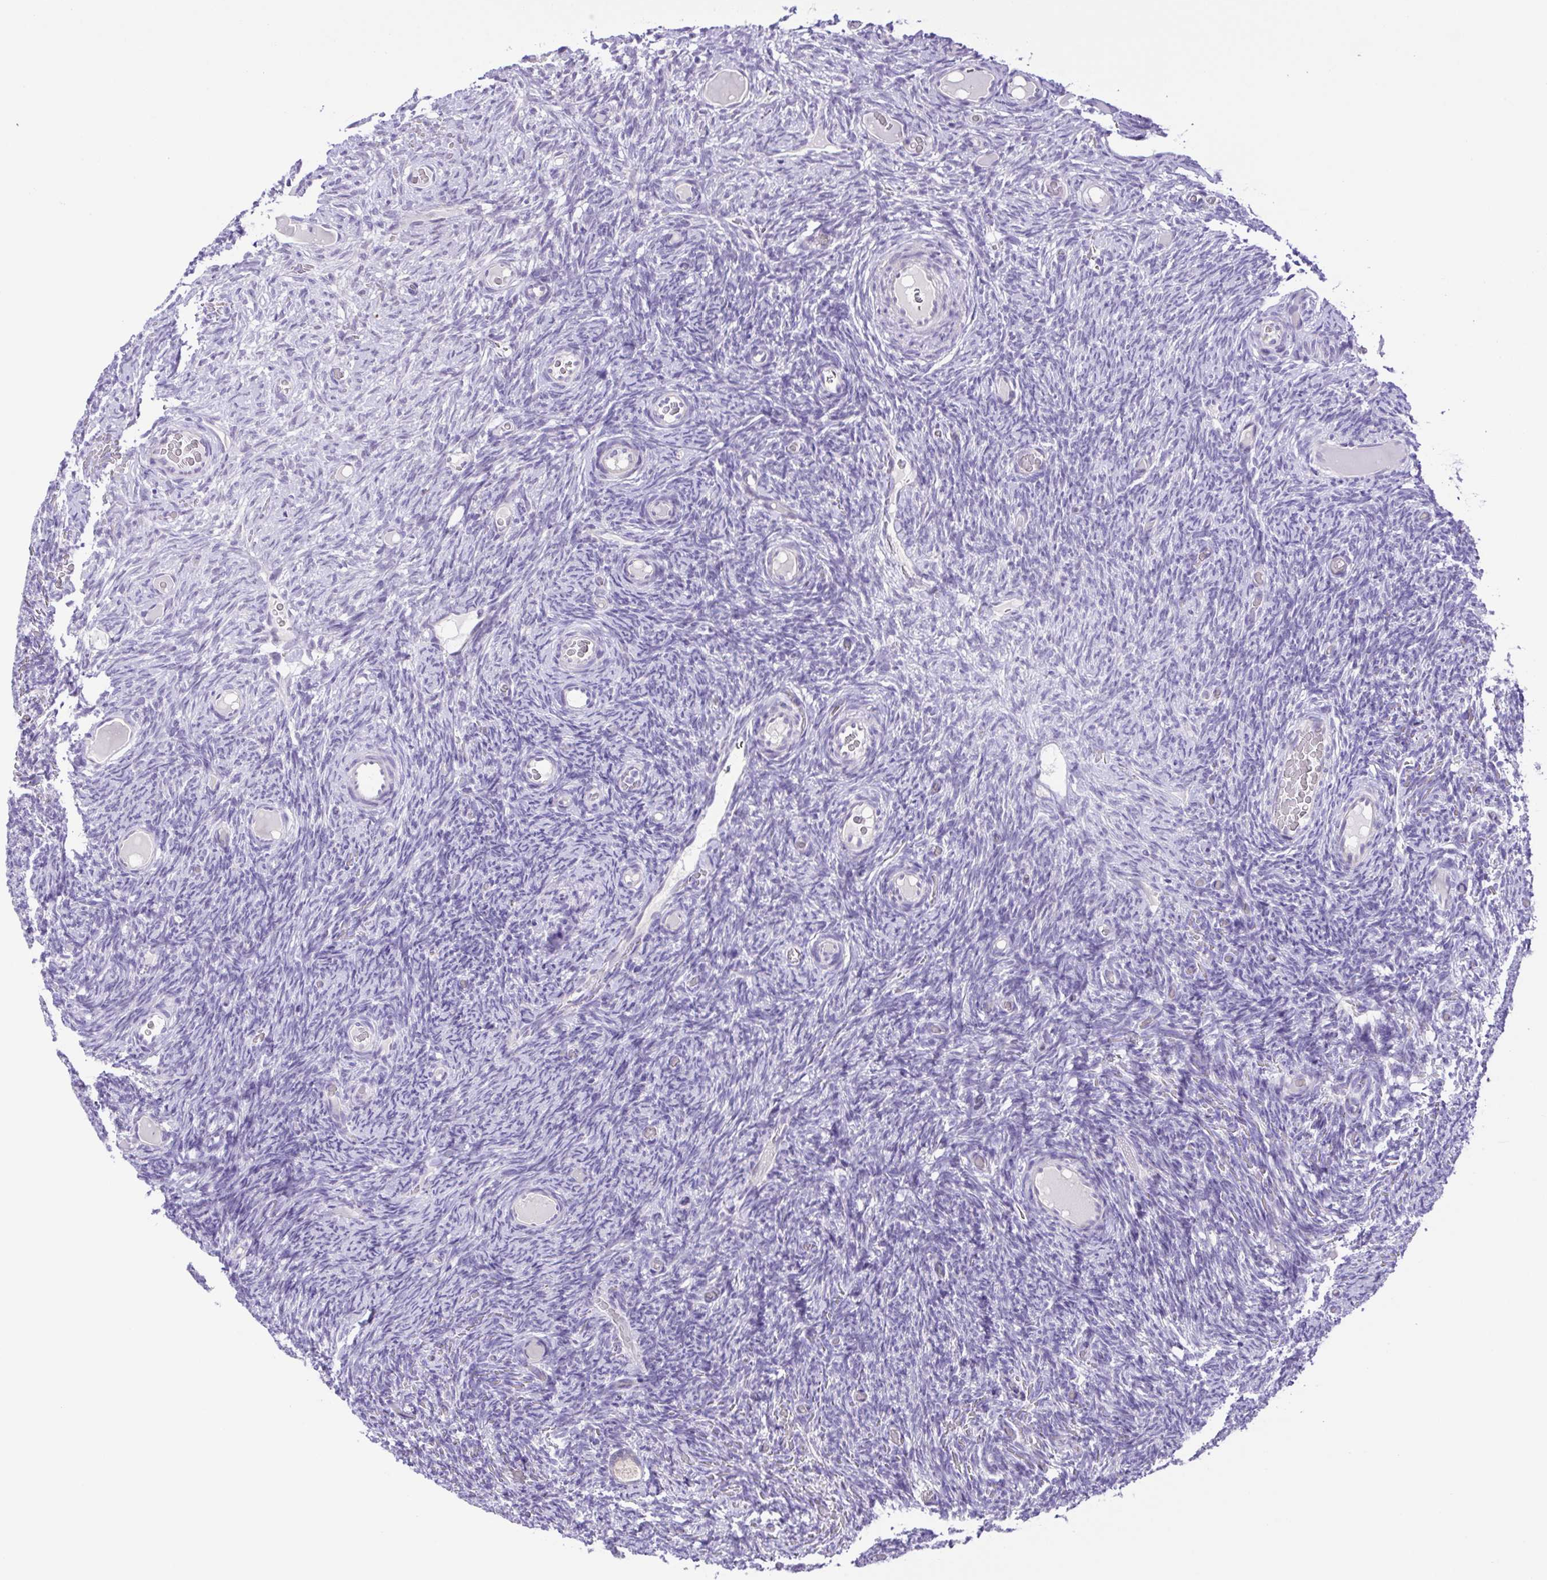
{"staining": {"intensity": "negative", "quantity": "none", "location": "none"}, "tissue": "ovary", "cell_type": "Follicle cells", "image_type": "normal", "snomed": [{"axis": "morphology", "description": "Normal tissue, NOS"}, {"axis": "topography", "description": "Ovary"}], "caption": "Immunohistochemistry photomicrograph of benign human ovary stained for a protein (brown), which exhibits no staining in follicle cells.", "gene": "DCLK2", "patient": {"sex": "female", "age": 34}}